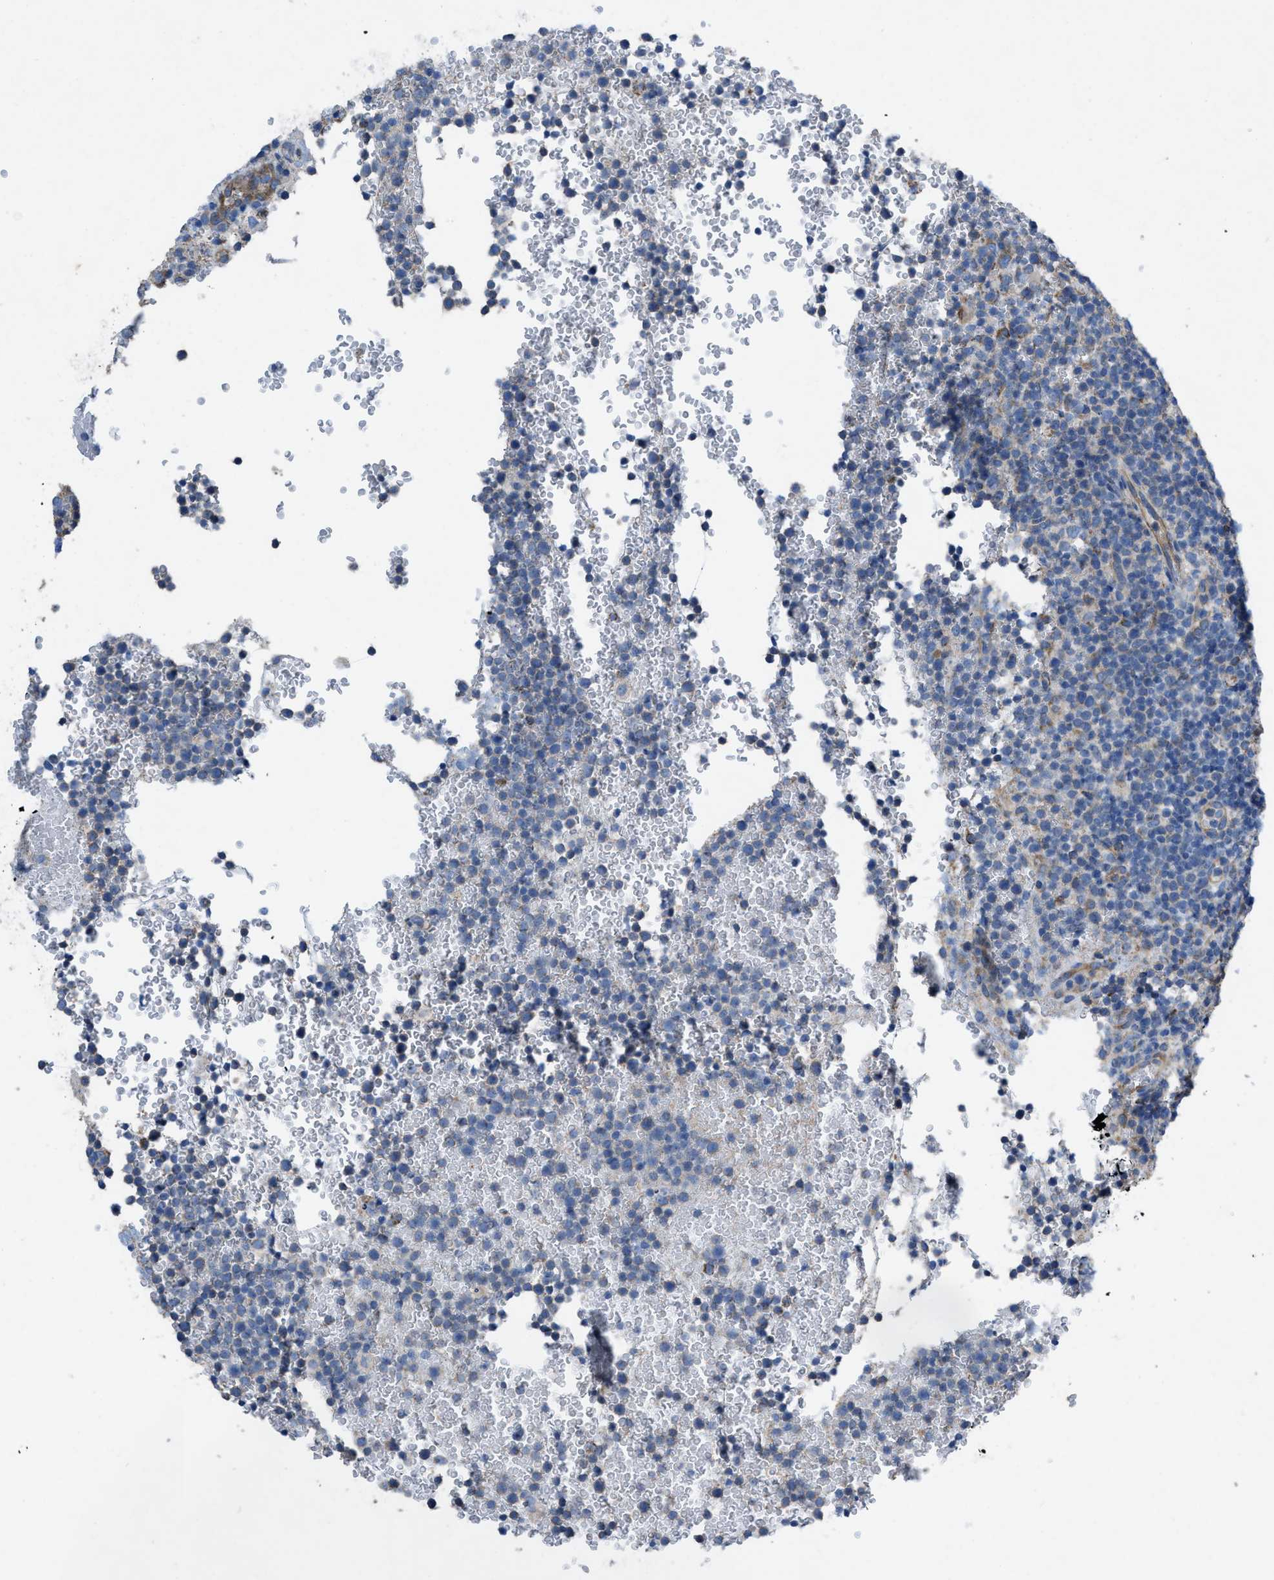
{"staining": {"intensity": "negative", "quantity": "none", "location": "none"}, "tissue": "lymphoma", "cell_type": "Tumor cells", "image_type": "cancer", "snomed": [{"axis": "morphology", "description": "Malignant lymphoma, non-Hodgkin's type, High grade"}, {"axis": "topography", "description": "Lymph node"}], "caption": "Protein analysis of lymphoma demonstrates no significant expression in tumor cells.", "gene": "DOLPP1", "patient": {"sex": "male", "age": 61}}